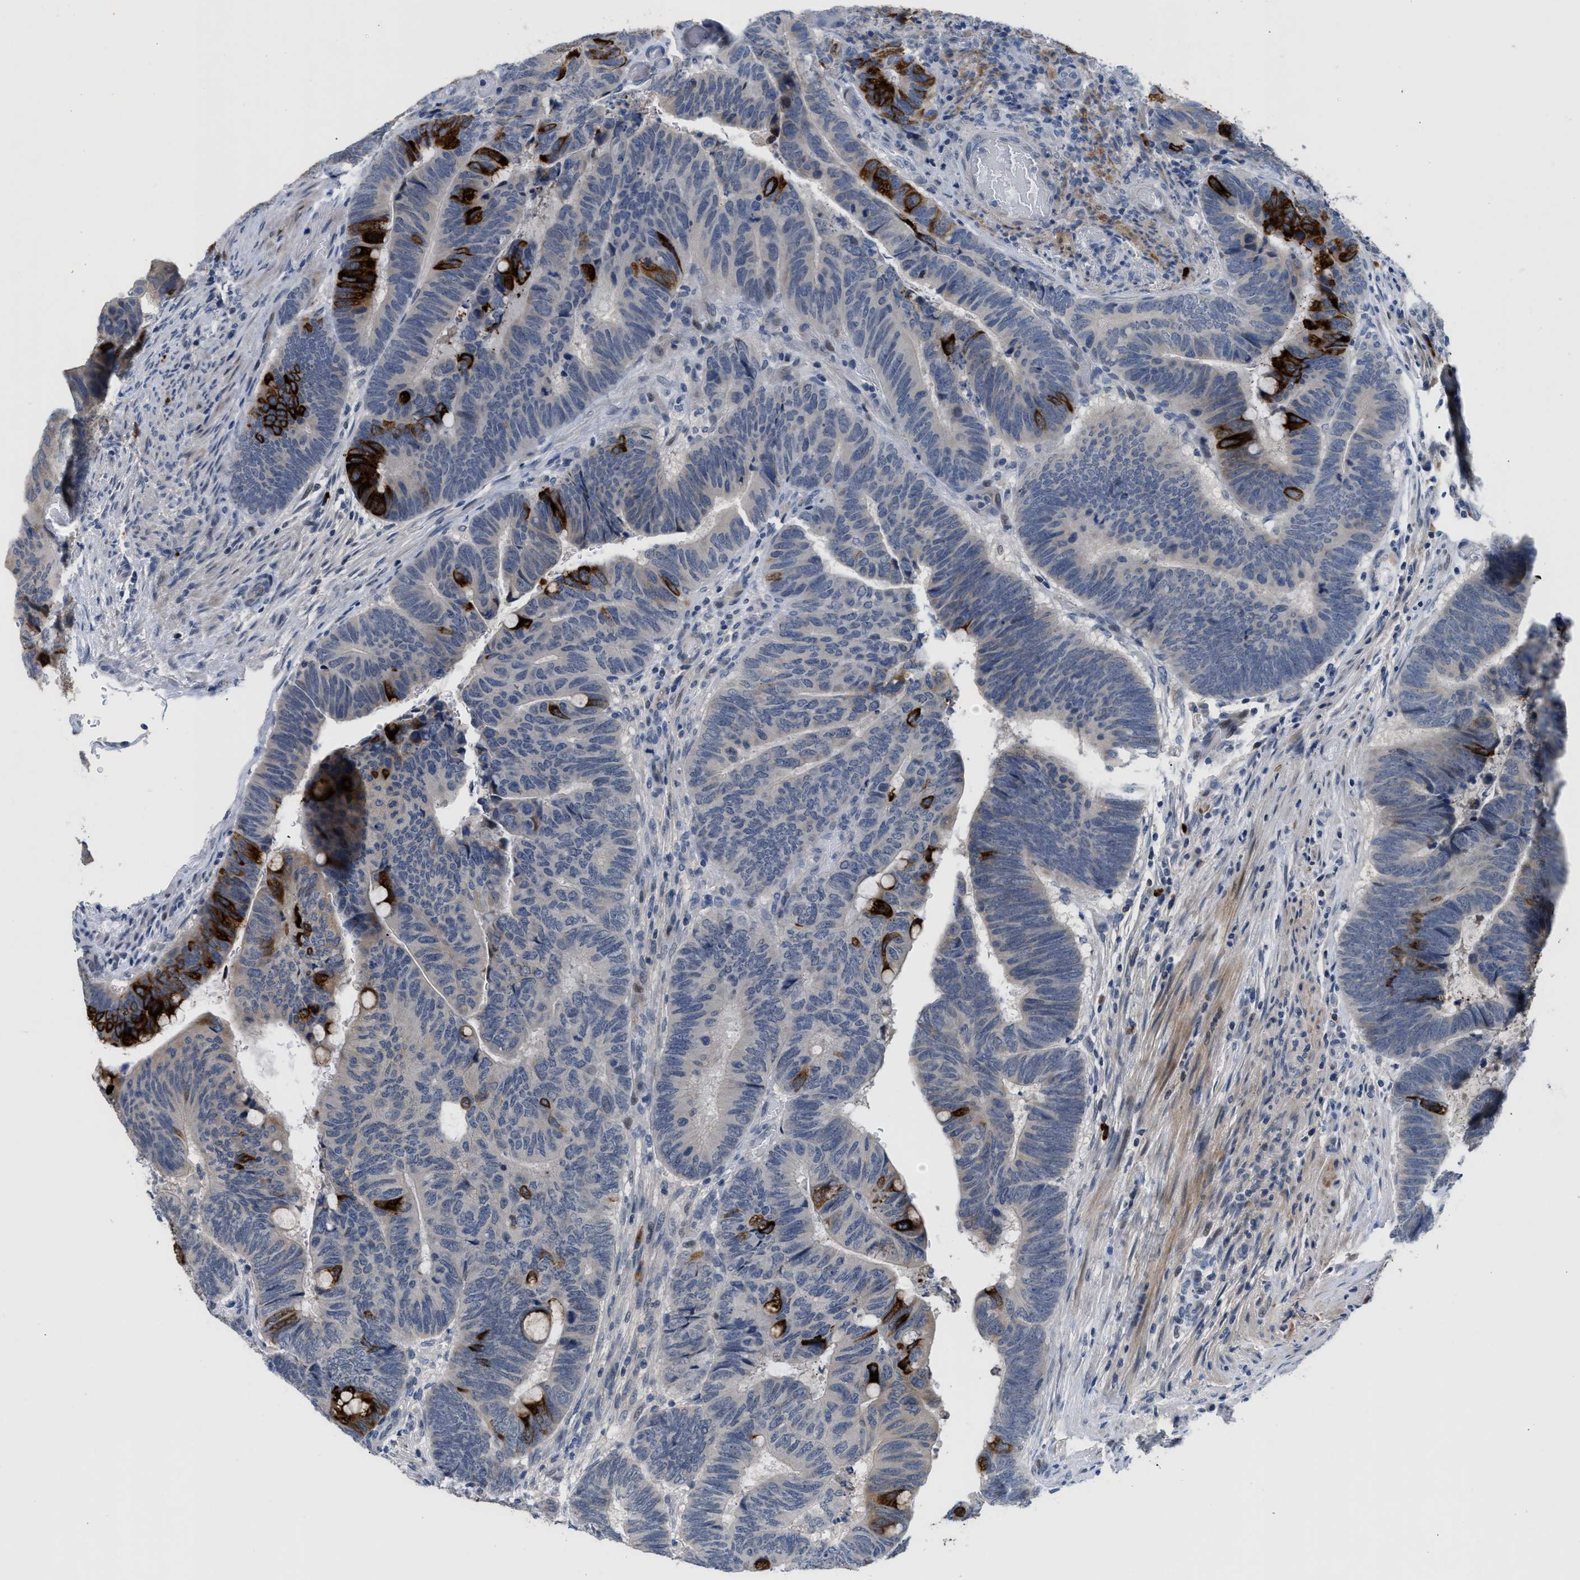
{"staining": {"intensity": "strong", "quantity": "<25%", "location": "cytoplasmic/membranous"}, "tissue": "colorectal cancer", "cell_type": "Tumor cells", "image_type": "cancer", "snomed": [{"axis": "morphology", "description": "Normal tissue, NOS"}, {"axis": "morphology", "description": "Adenocarcinoma, NOS"}, {"axis": "topography", "description": "Rectum"}], "caption": "Protein staining displays strong cytoplasmic/membranous expression in about <25% of tumor cells in colorectal cancer. (Brightfield microscopy of DAB IHC at high magnification).", "gene": "OR9K2", "patient": {"sex": "male", "age": 92}}